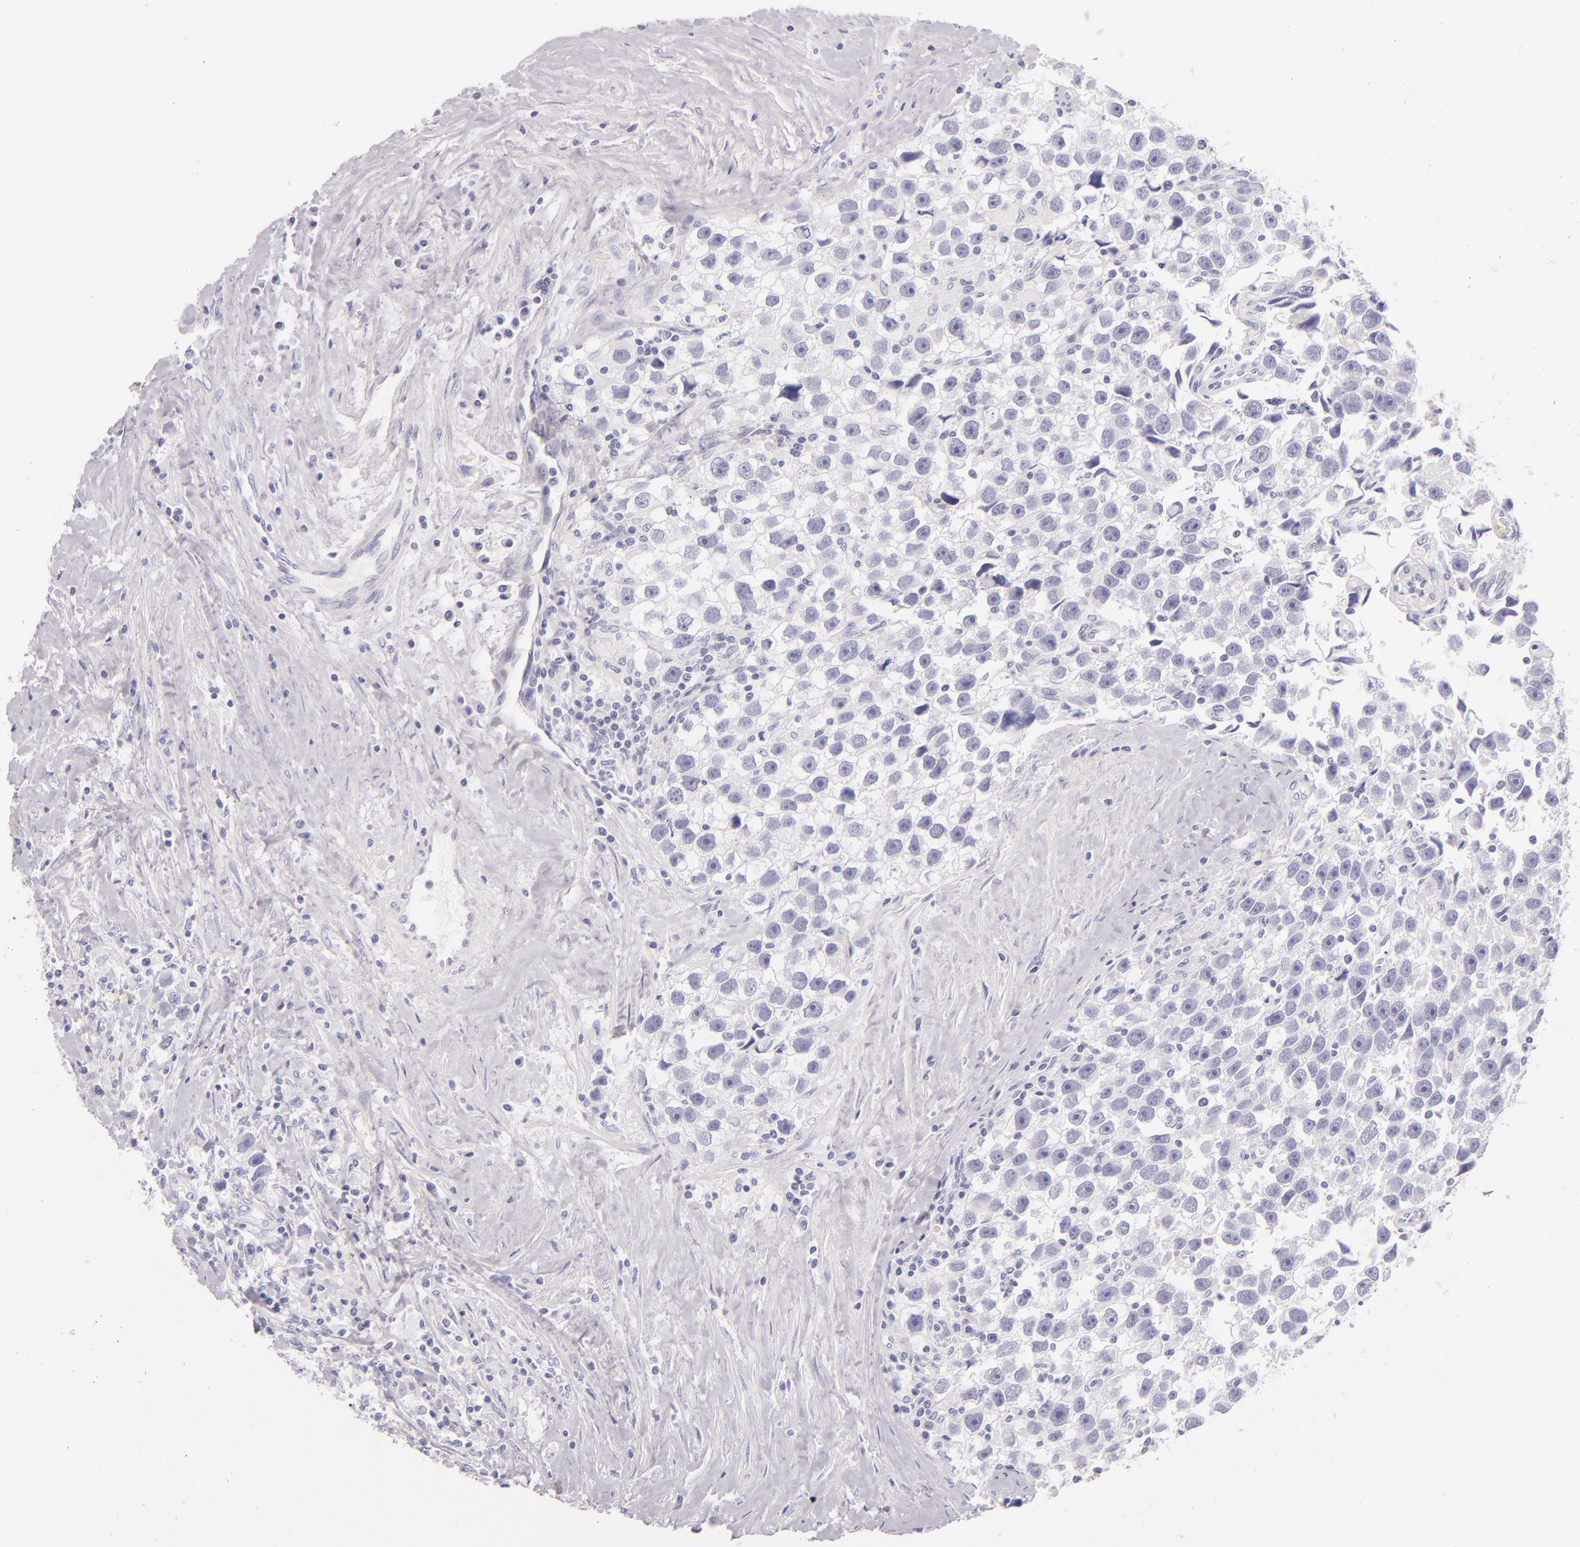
{"staining": {"intensity": "negative", "quantity": "none", "location": "none"}, "tissue": "testis cancer", "cell_type": "Tumor cells", "image_type": "cancer", "snomed": [{"axis": "morphology", "description": "Seminoma, NOS"}, {"axis": "topography", "description": "Testis"}], "caption": "Tumor cells are negative for brown protein staining in testis cancer.", "gene": "INA", "patient": {"sex": "male", "age": 43}}